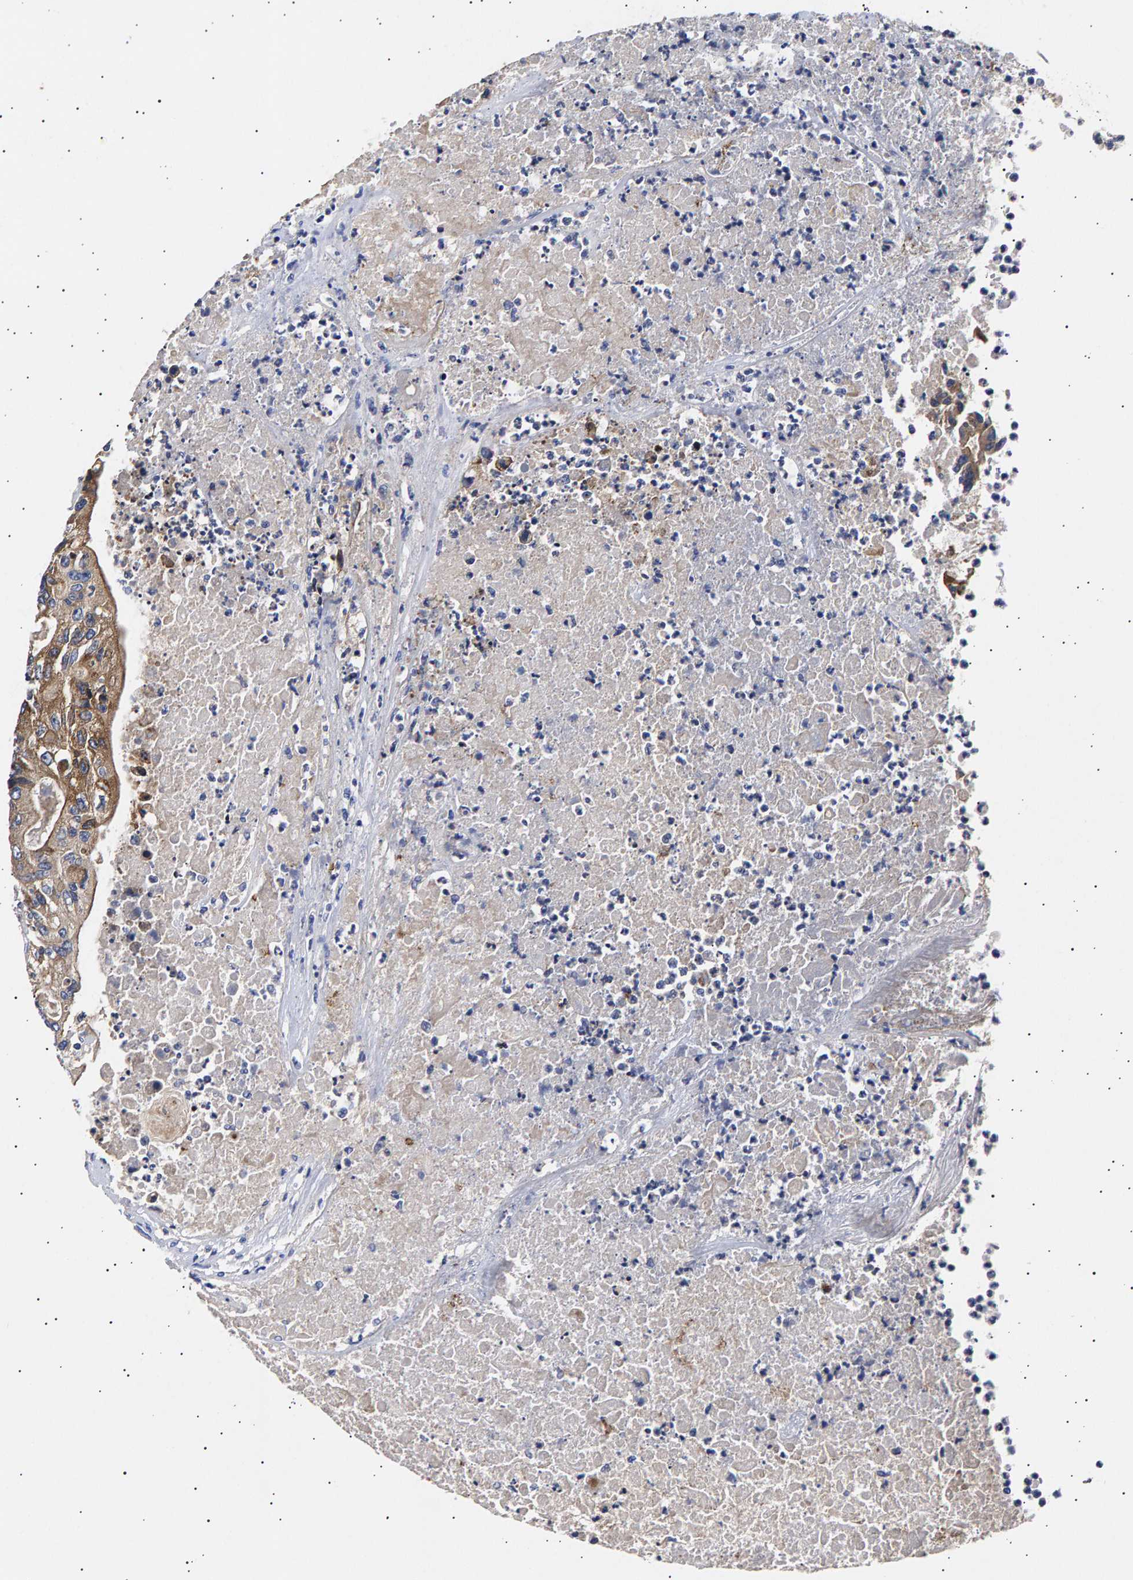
{"staining": {"intensity": "weak", "quantity": "<25%", "location": "cytoplasmic/membranous"}, "tissue": "colorectal cancer", "cell_type": "Tumor cells", "image_type": "cancer", "snomed": [{"axis": "morphology", "description": "Adenocarcinoma, NOS"}, {"axis": "topography", "description": "Colon"}], "caption": "Tumor cells show no significant protein staining in adenocarcinoma (colorectal).", "gene": "ANKRD40", "patient": {"sex": "female", "age": 77}}